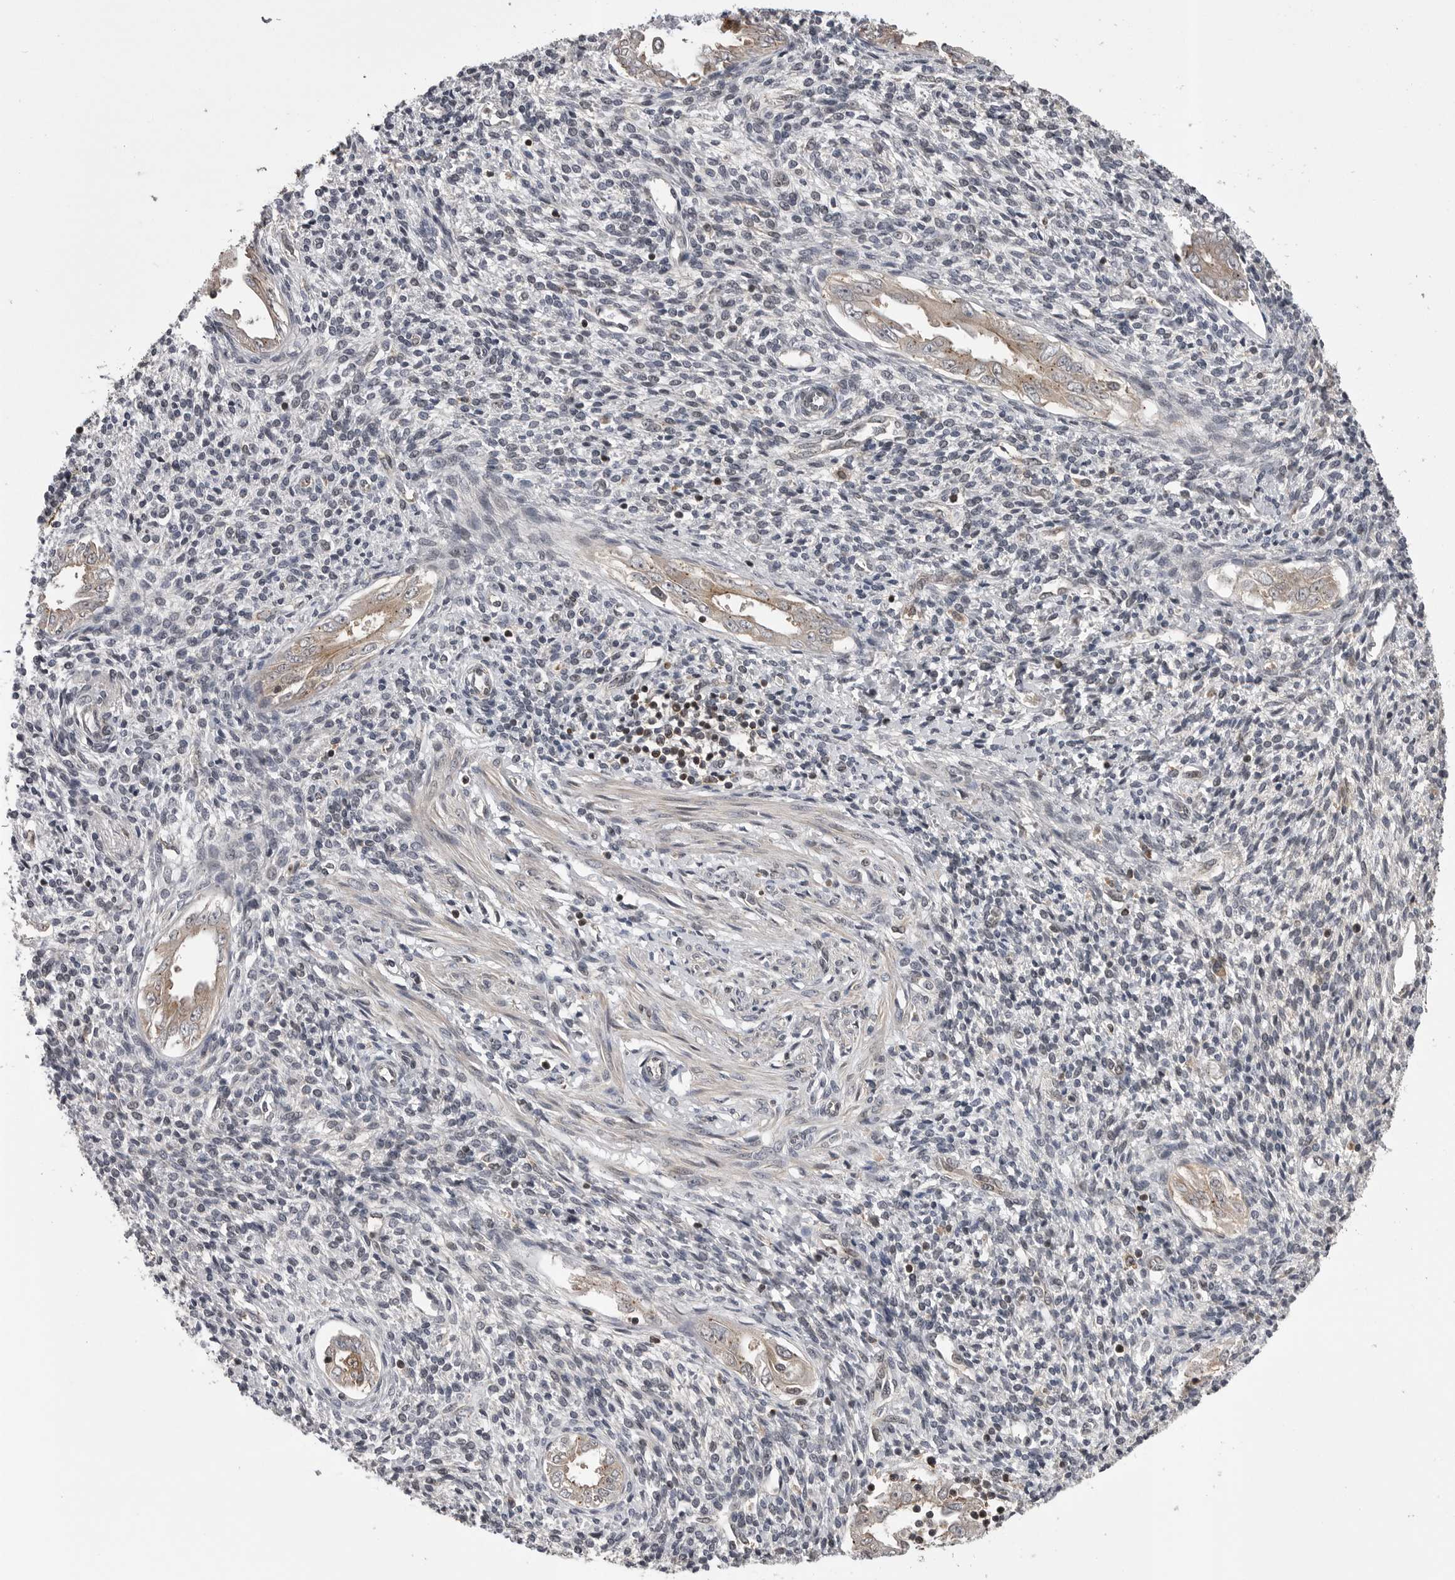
{"staining": {"intensity": "negative", "quantity": "none", "location": "none"}, "tissue": "endometrium", "cell_type": "Cells in endometrial stroma", "image_type": "normal", "snomed": [{"axis": "morphology", "description": "Normal tissue, NOS"}, {"axis": "topography", "description": "Endometrium"}], "caption": "Protein analysis of normal endometrium displays no significant positivity in cells in endometrial stroma. (IHC, brightfield microscopy, high magnification).", "gene": "AOAH", "patient": {"sex": "female", "age": 66}}